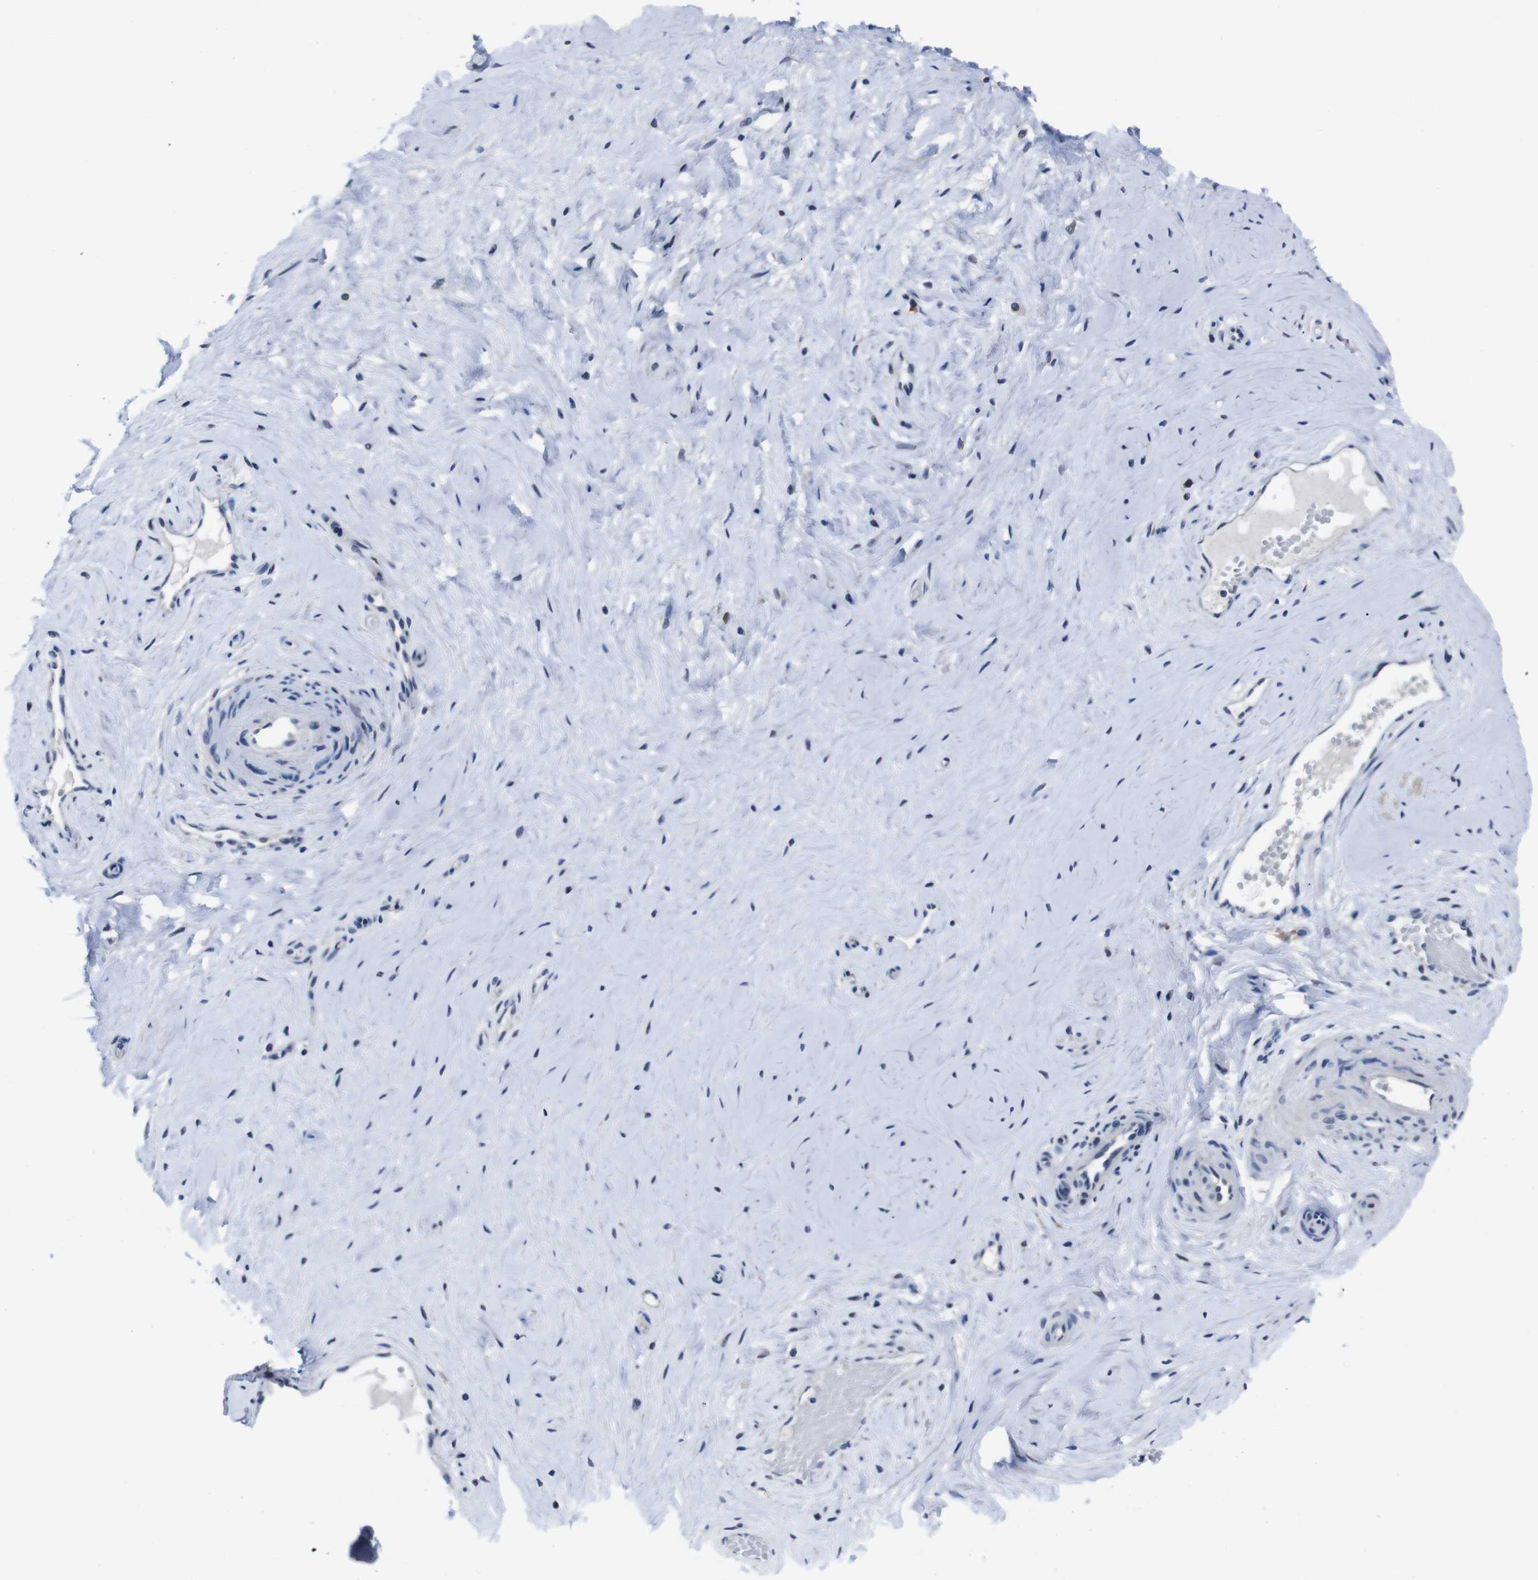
{"staining": {"intensity": "moderate", "quantity": ">75%", "location": "cytoplasmic/membranous"}, "tissue": "cervix", "cell_type": "Glandular cells", "image_type": "normal", "snomed": [{"axis": "morphology", "description": "Normal tissue, NOS"}, {"axis": "topography", "description": "Cervix"}], "caption": "High-power microscopy captured an immunohistochemistry (IHC) micrograph of unremarkable cervix, revealing moderate cytoplasmic/membranous staining in about >75% of glandular cells. (DAB (3,3'-diaminobenzidine) IHC with brightfield microscopy, high magnification).", "gene": "SEMA4B", "patient": {"sex": "female", "age": 39}}